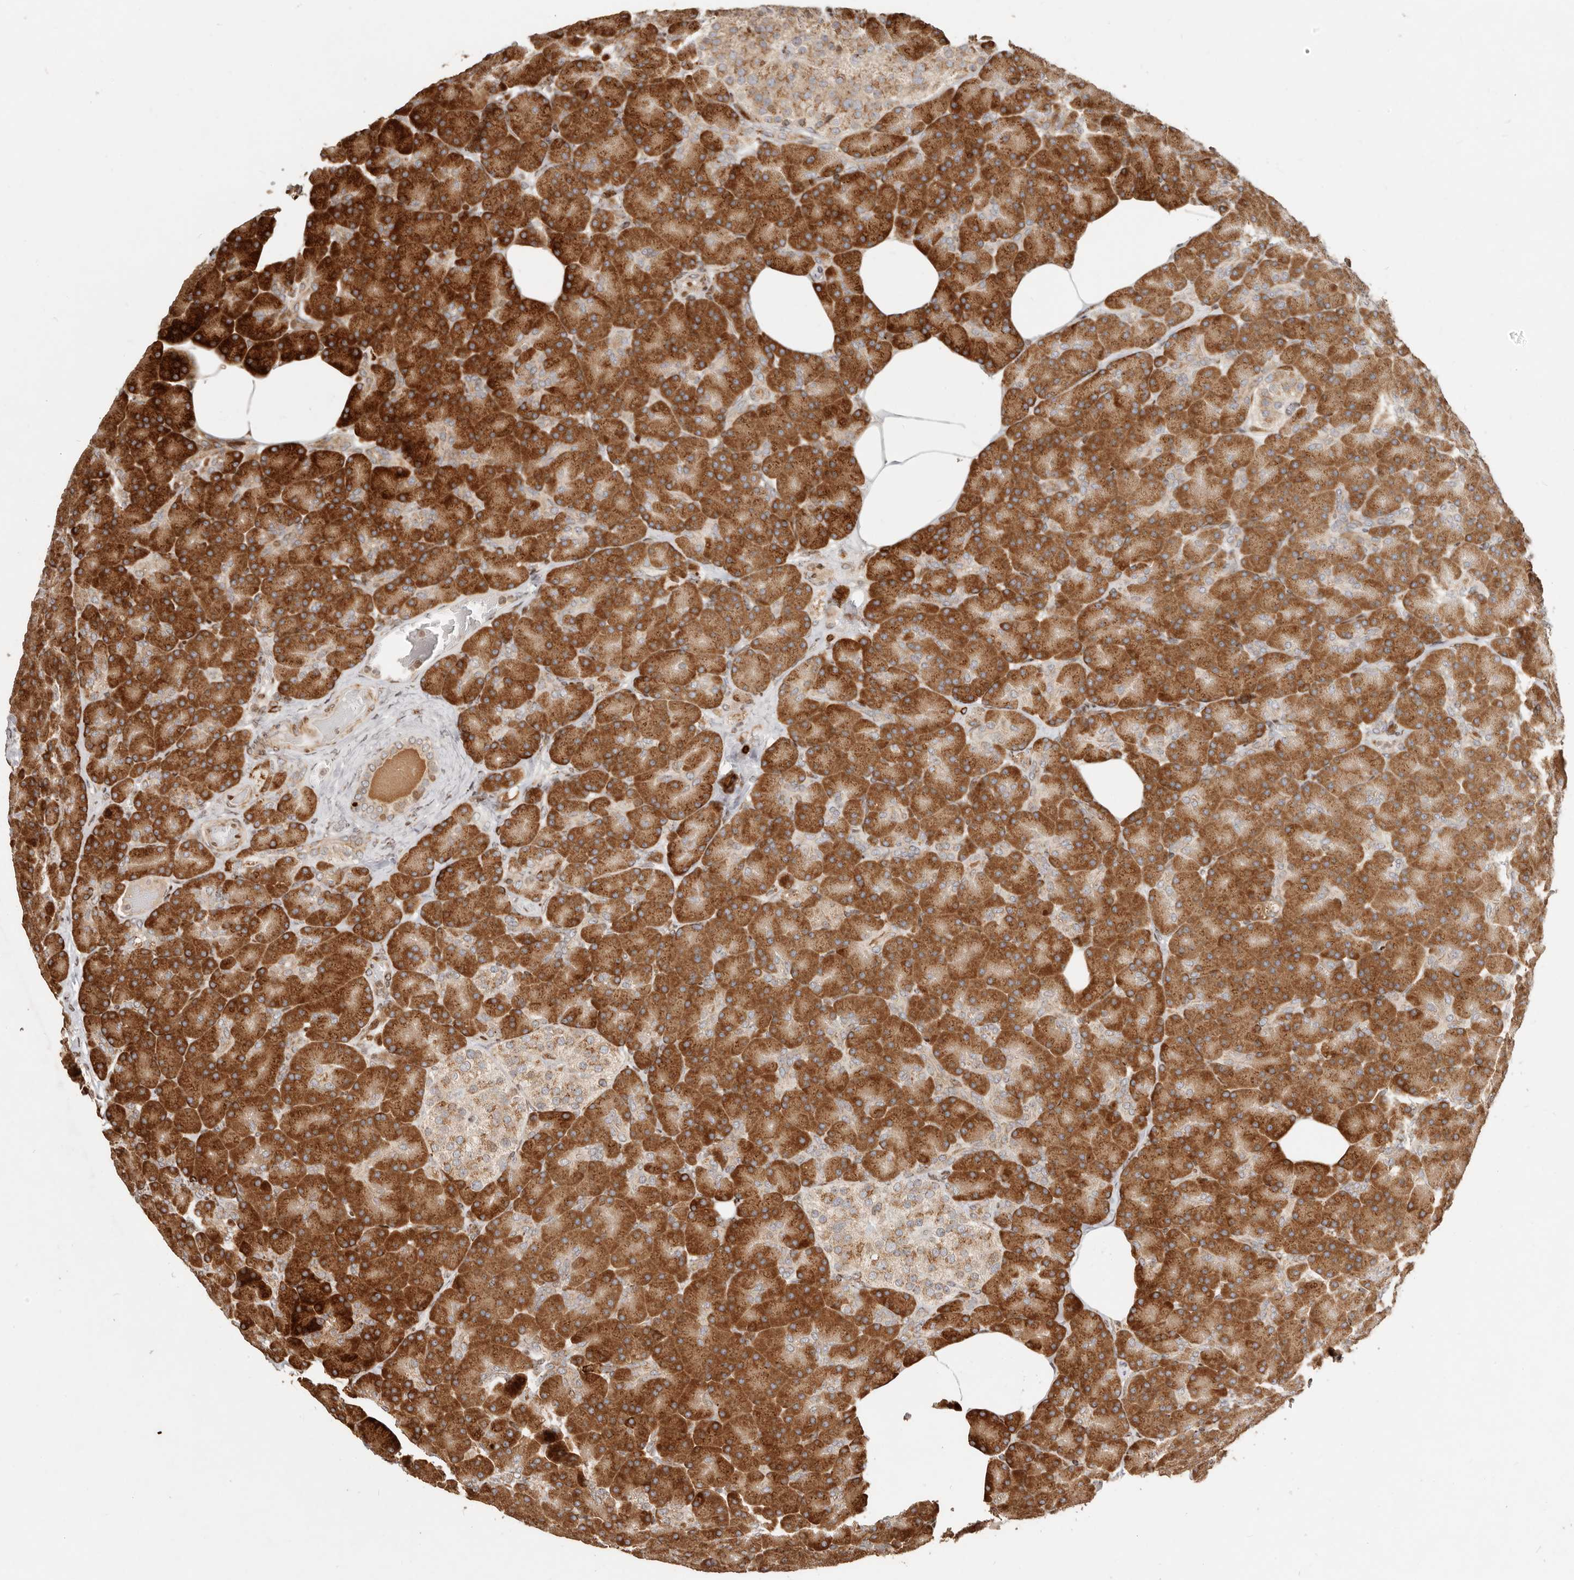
{"staining": {"intensity": "strong", "quantity": ">75%", "location": "cytoplasmic/membranous"}, "tissue": "pancreas", "cell_type": "Exocrine glandular cells", "image_type": "normal", "snomed": [{"axis": "morphology", "description": "Normal tissue, NOS"}, {"axis": "topography", "description": "Pancreas"}], "caption": "Immunohistochemical staining of unremarkable pancreas shows strong cytoplasmic/membranous protein positivity in about >75% of exocrine glandular cells.", "gene": "TRIM4", "patient": {"sex": "female", "age": 43}}